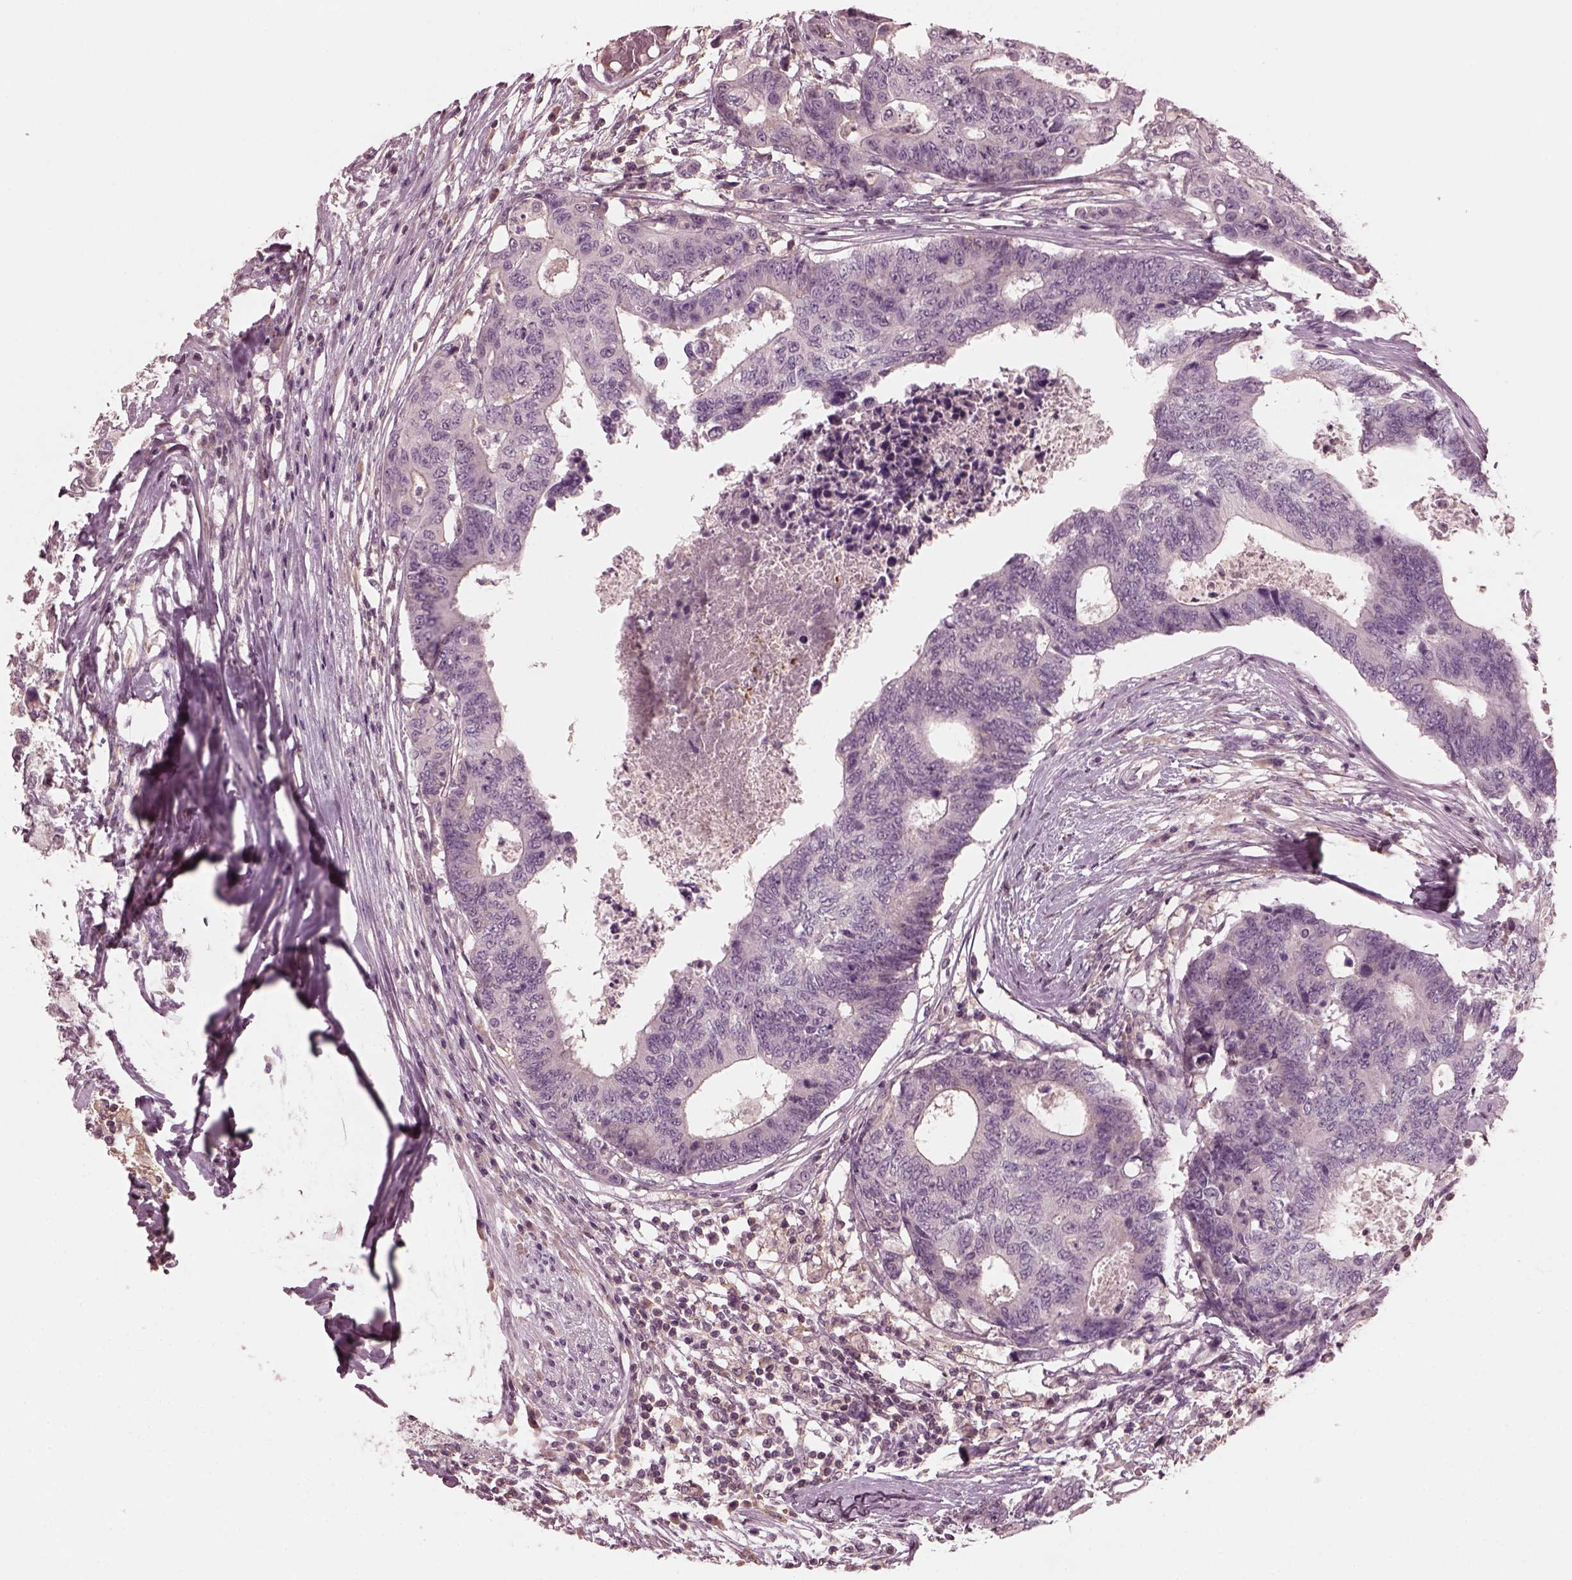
{"staining": {"intensity": "negative", "quantity": "none", "location": "none"}, "tissue": "colorectal cancer", "cell_type": "Tumor cells", "image_type": "cancer", "snomed": [{"axis": "morphology", "description": "Adenocarcinoma, NOS"}, {"axis": "topography", "description": "Colon"}], "caption": "This histopathology image is of adenocarcinoma (colorectal) stained with IHC to label a protein in brown with the nuclei are counter-stained blue. There is no expression in tumor cells. (DAB (3,3'-diaminobenzidine) immunohistochemistry (IHC) with hematoxylin counter stain).", "gene": "PORCN", "patient": {"sex": "female", "age": 48}}